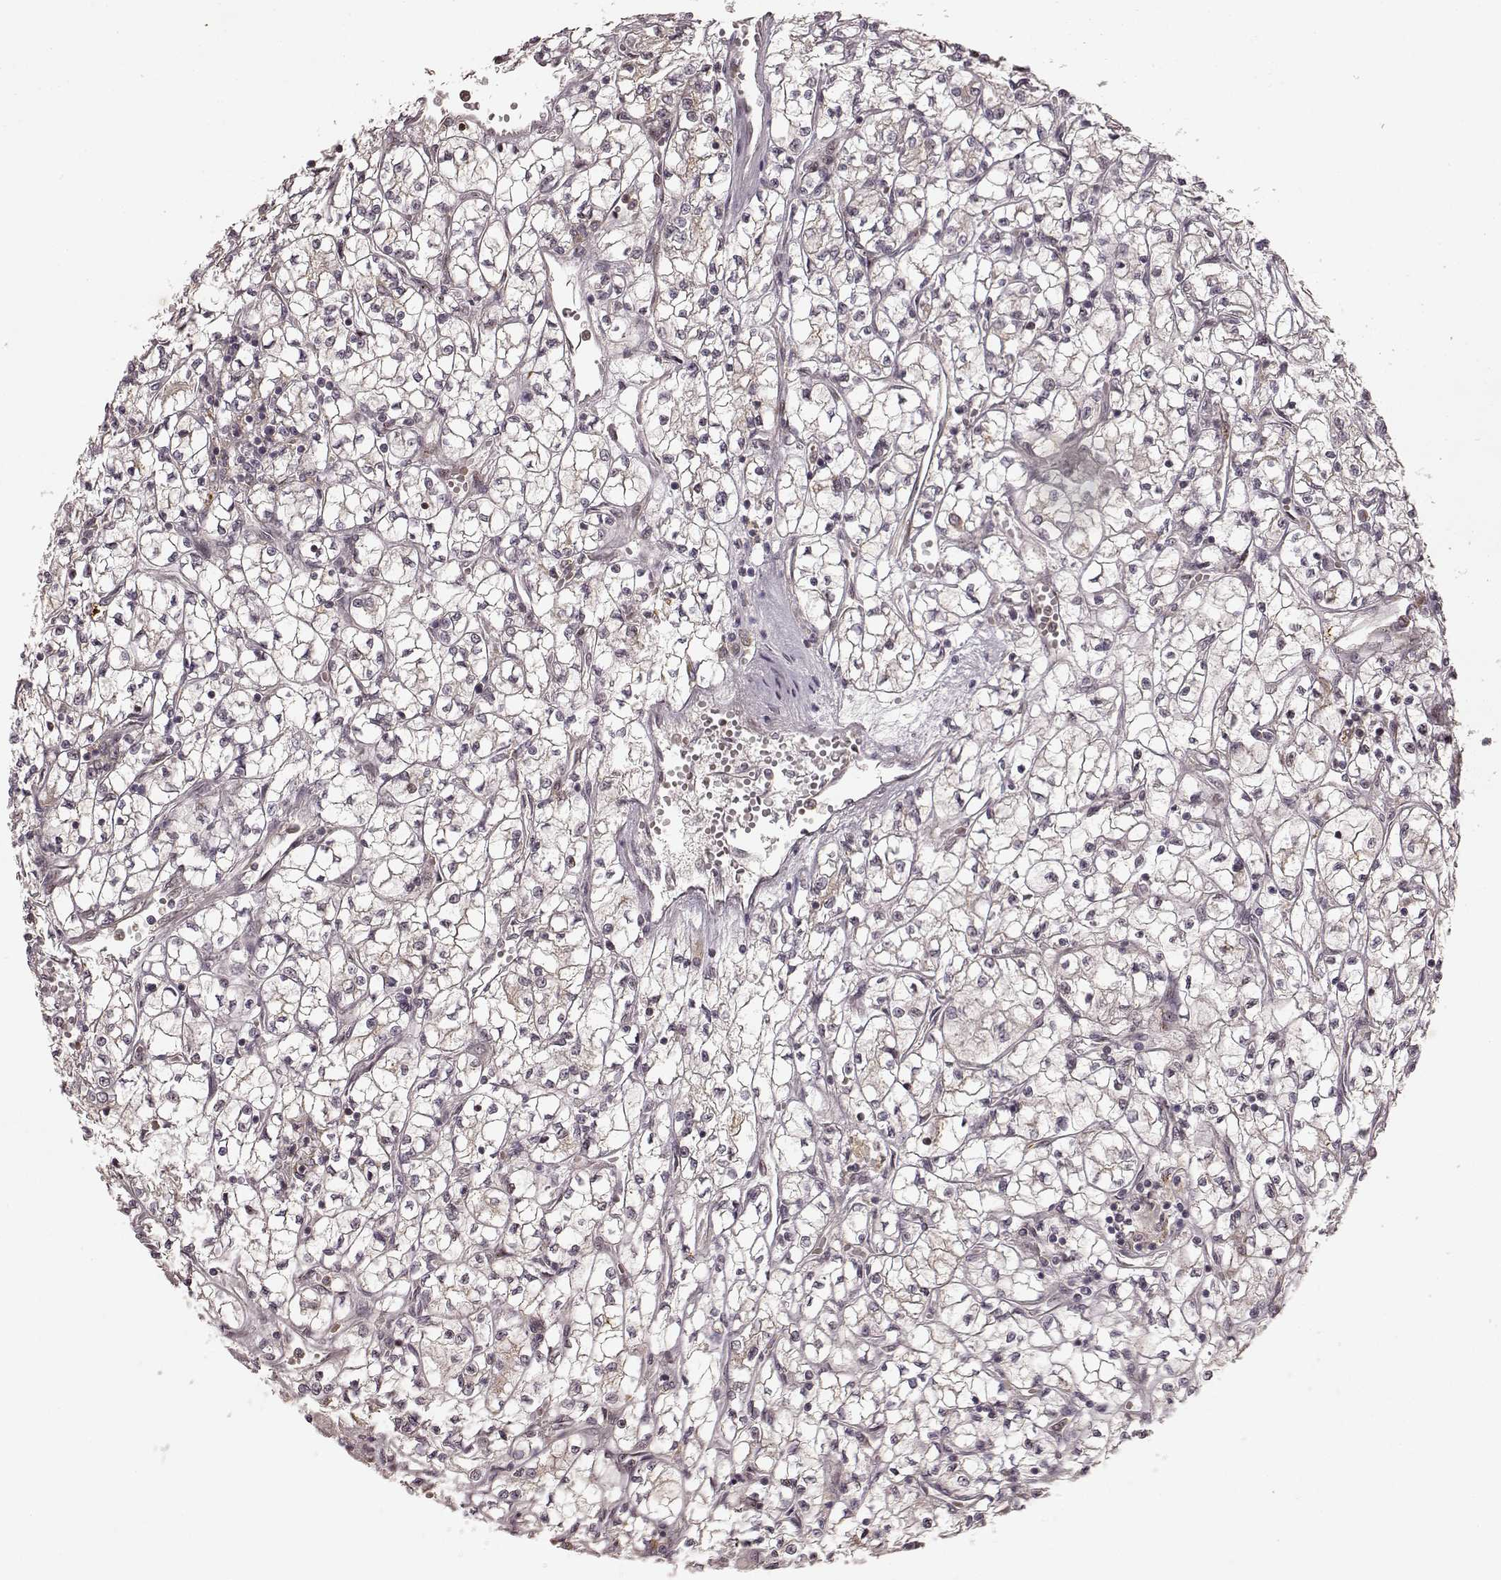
{"staining": {"intensity": "weak", "quantity": "<25%", "location": "cytoplasmic/membranous"}, "tissue": "renal cancer", "cell_type": "Tumor cells", "image_type": "cancer", "snomed": [{"axis": "morphology", "description": "Adenocarcinoma, NOS"}, {"axis": "topography", "description": "Kidney"}], "caption": "Tumor cells are negative for protein expression in human renal cancer.", "gene": "SLC12A9", "patient": {"sex": "female", "age": 64}}